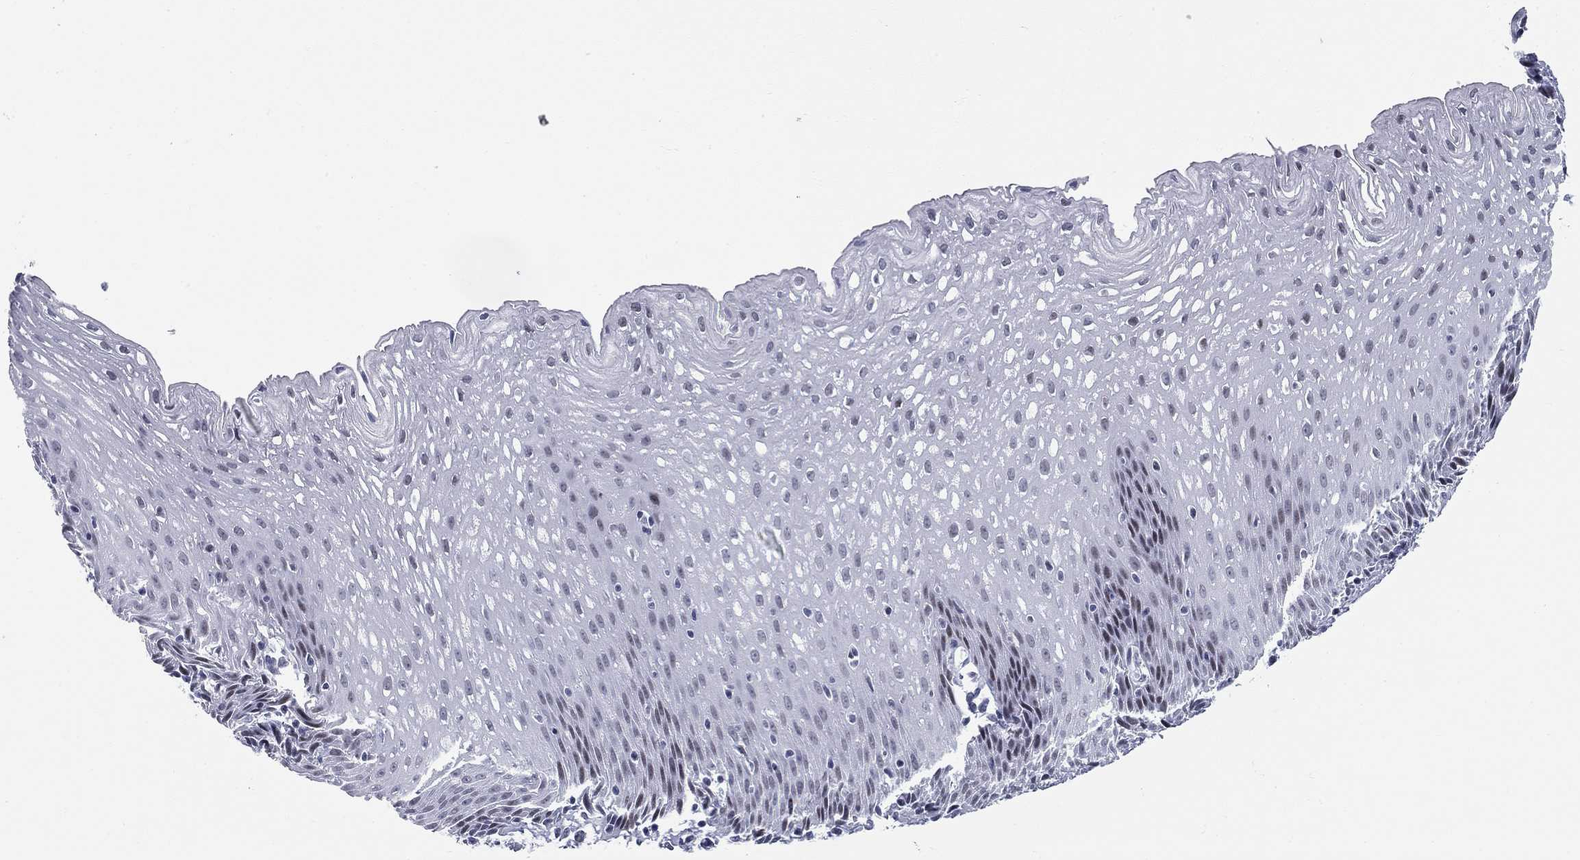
{"staining": {"intensity": "negative", "quantity": "none", "location": "none"}, "tissue": "esophagus", "cell_type": "Squamous epithelial cells", "image_type": "normal", "snomed": [{"axis": "morphology", "description": "Normal tissue, NOS"}, {"axis": "topography", "description": "Esophagus"}], "caption": "This photomicrograph is of normal esophagus stained with IHC to label a protein in brown with the nuclei are counter-stained blue. There is no staining in squamous epithelial cells.", "gene": "ASF1B", "patient": {"sex": "female", "age": 64}}